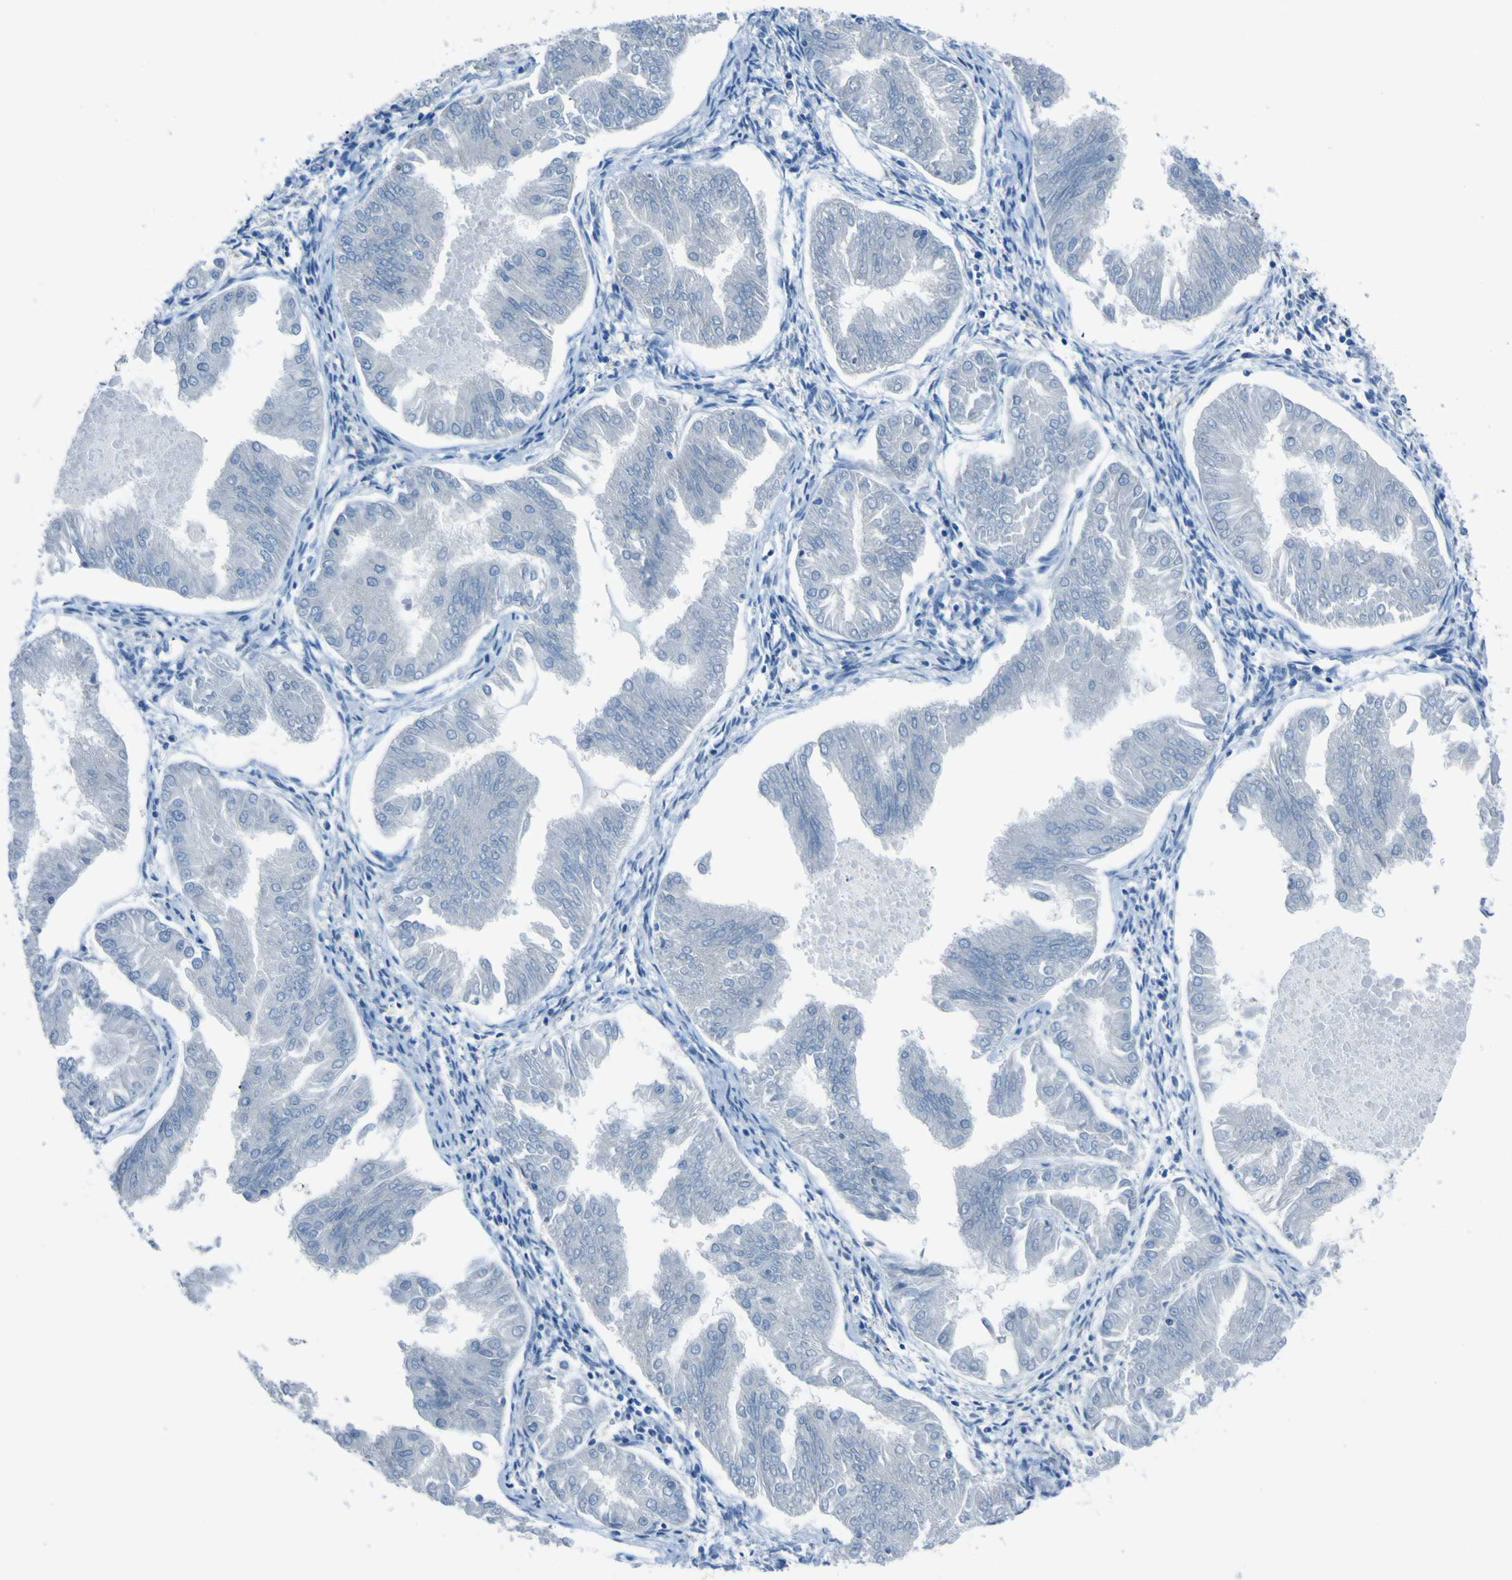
{"staining": {"intensity": "negative", "quantity": "none", "location": "none"}, "tissue": "endometrial cancer", "cell_type": "Tumor cells", "image_type": "cancer", "snomed": [{"axis": "morphology", "description": "Adenocarcinoma, NOS"}, {"axis": "topography", "description": "Endometrium"}], "caption": "Protein analysis of endometrial cancer (adenocarcinoma) exhibits no significant positivity in tumor cells. (Immunohistochemistry, brightfield microscopy, high magnification).", "gene": "PHKG1", "patient": {"sex": "female", "age": 53}}